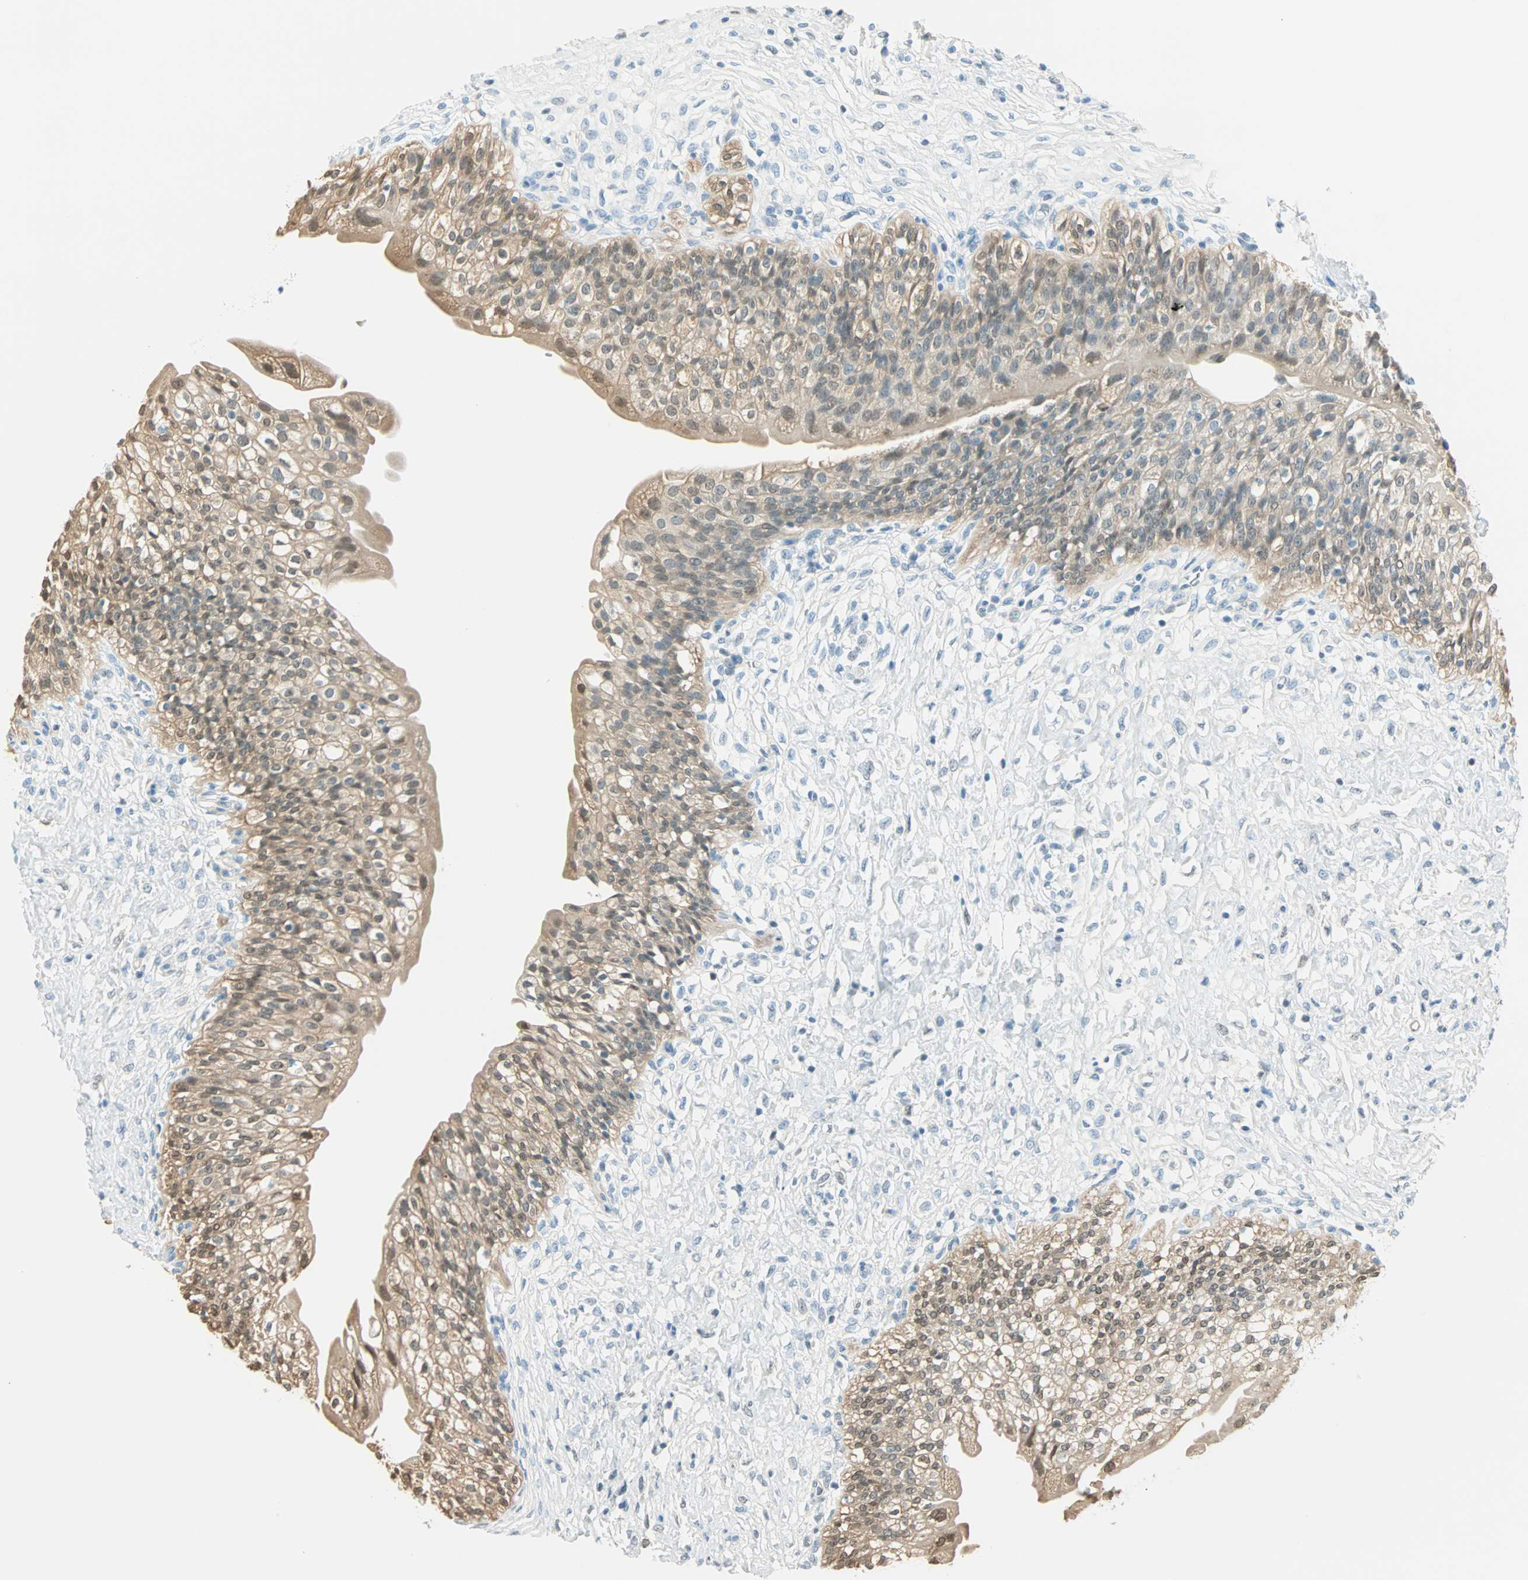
{"staining": {"intensity": "moderate", "quantity": ">75%", "location": "cytoplasmic/membranous,nuclear"}, "tissue": "urinary bladder", "cell_type": "Urothelial cells", "image_type": "normal", "snomed": [{"axis": "morphology", "description": "Normal tissue, NOS"}, {"axis": "morphology", "description": "Inflammation, NOS"}, {"axis": "topography", "description": "Urinary bladder"}], "caption": "This is a histology image of IHC staining of benign urinary bladder, which shows moderate positivity in the cytoplasmic/membranous,nuclear of urothelial cells.", "gene": "S100A1", "patient": {"sex": "female", "age": 80}}